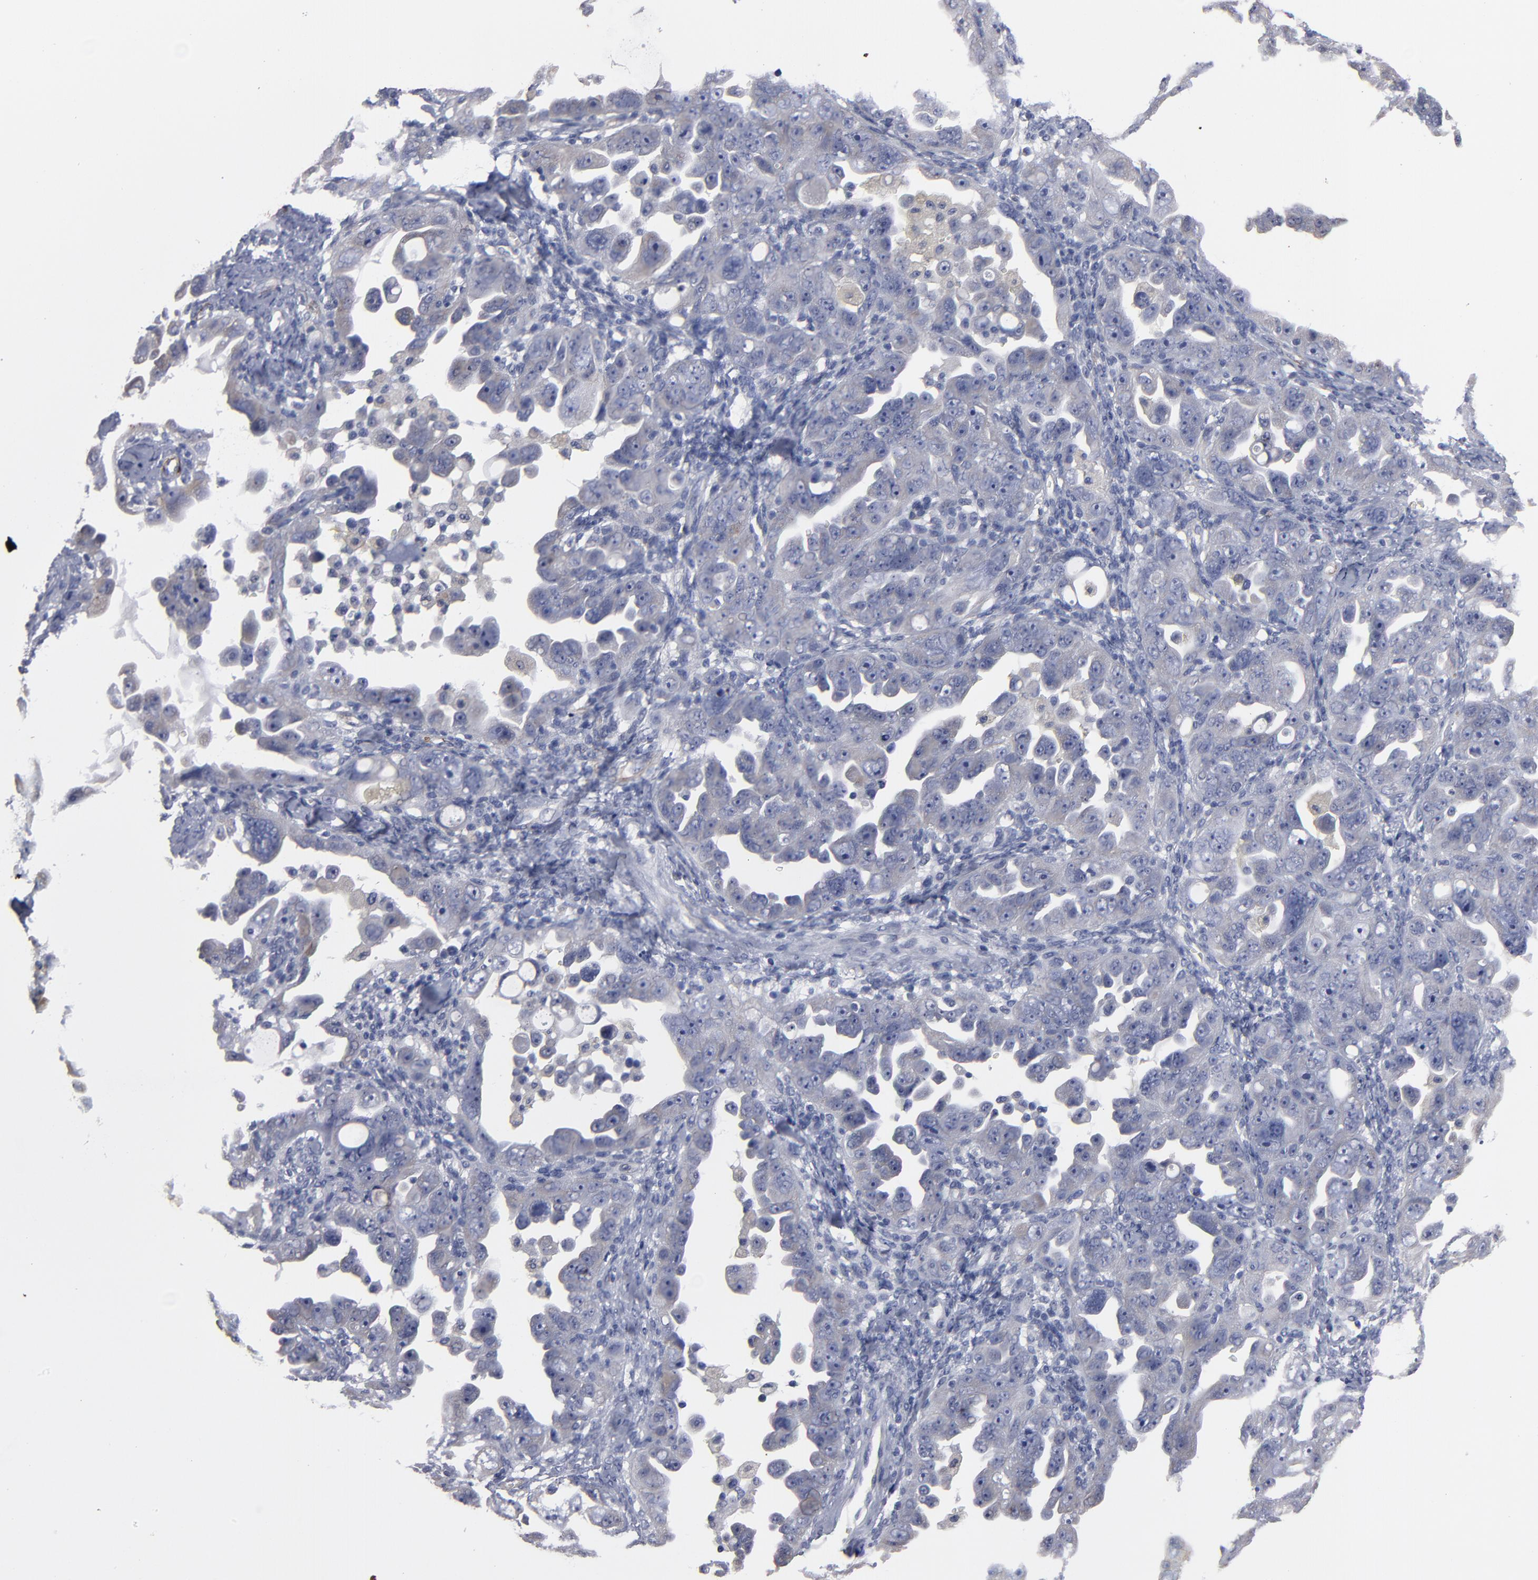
{"staining": {"intensity": "weak", "quantity": "<25%", "location": "cytoplasmic/membranous"}, "tissue": "ovarian cancer", "cell_type": "Tumor cells", "image_type": "cancer", "snomed": [{"axis": "morphology", "description": "Cystadenocarcinoma, serous, NOS"}, {"axis": "topography", "description": "Ovary"}], "caption": "Ovarian serous cystadenocarcinoma was stained to show a protein in brown. There is no significant expression in tumor cells.", "gene": "ZNF175", "patient": {"sex": "female", "age": 66}}